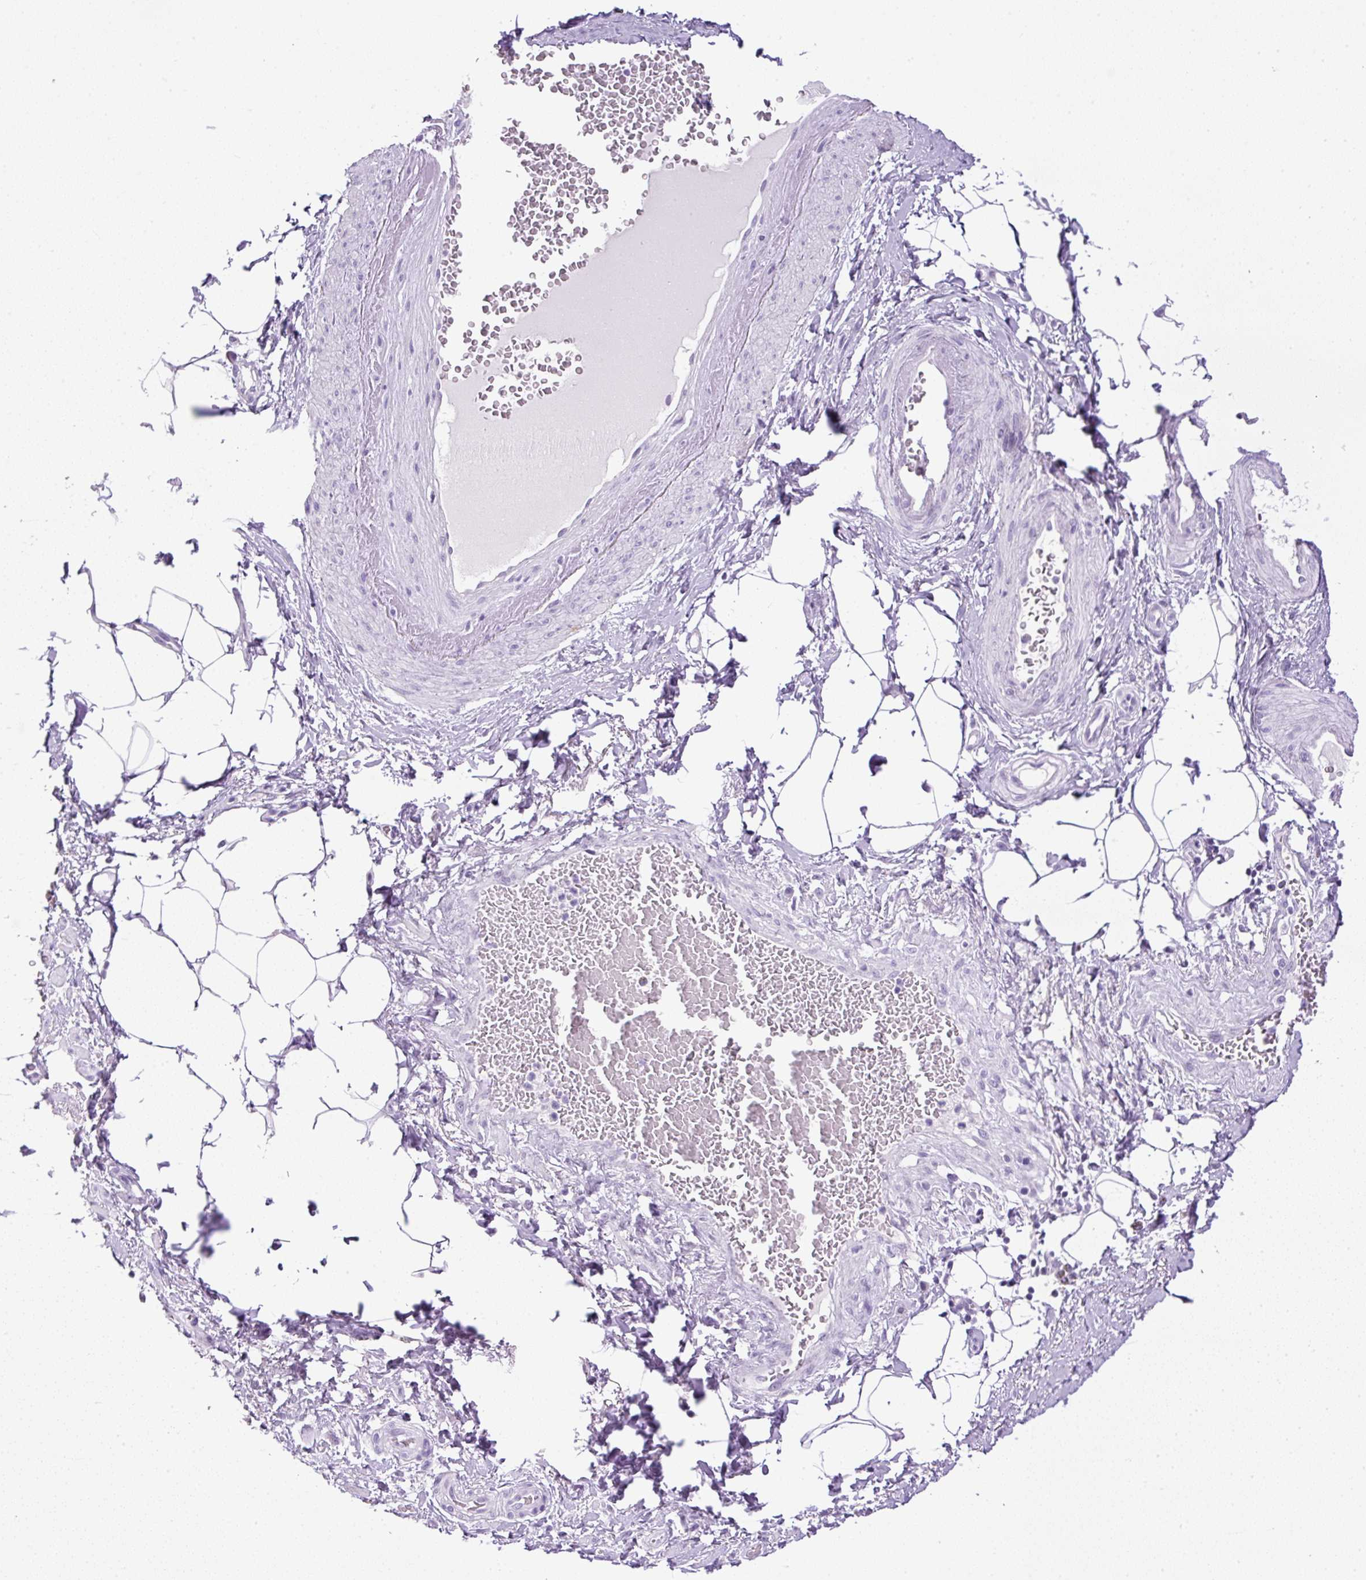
{"staining": {"intensity": "negative", "quantity": "none", "location": "none"}, "tissue": "adipose tissue", "cell_type": "Adipocytes", "image_type": "normal", "snomed": [{"axis": "morphology", "description": "Normal tissue, NOS"}, {"axis": "topography", "description": "Vagina"}, {"axis": "topography", "description": "Peripheral nerve tissue"}], "caption": "Immunohistochemistry image of normal adipose tissue stained for a protein (brown), which demonstrates no expression in adipocytes. (Brightfield microscopy of DAB (3,3'-diaminobenzidine) immunohistochemistry (IHC) at high magnification).", "gene": "RHBDD2", "patient": {"sex": "female", "age": 71}}